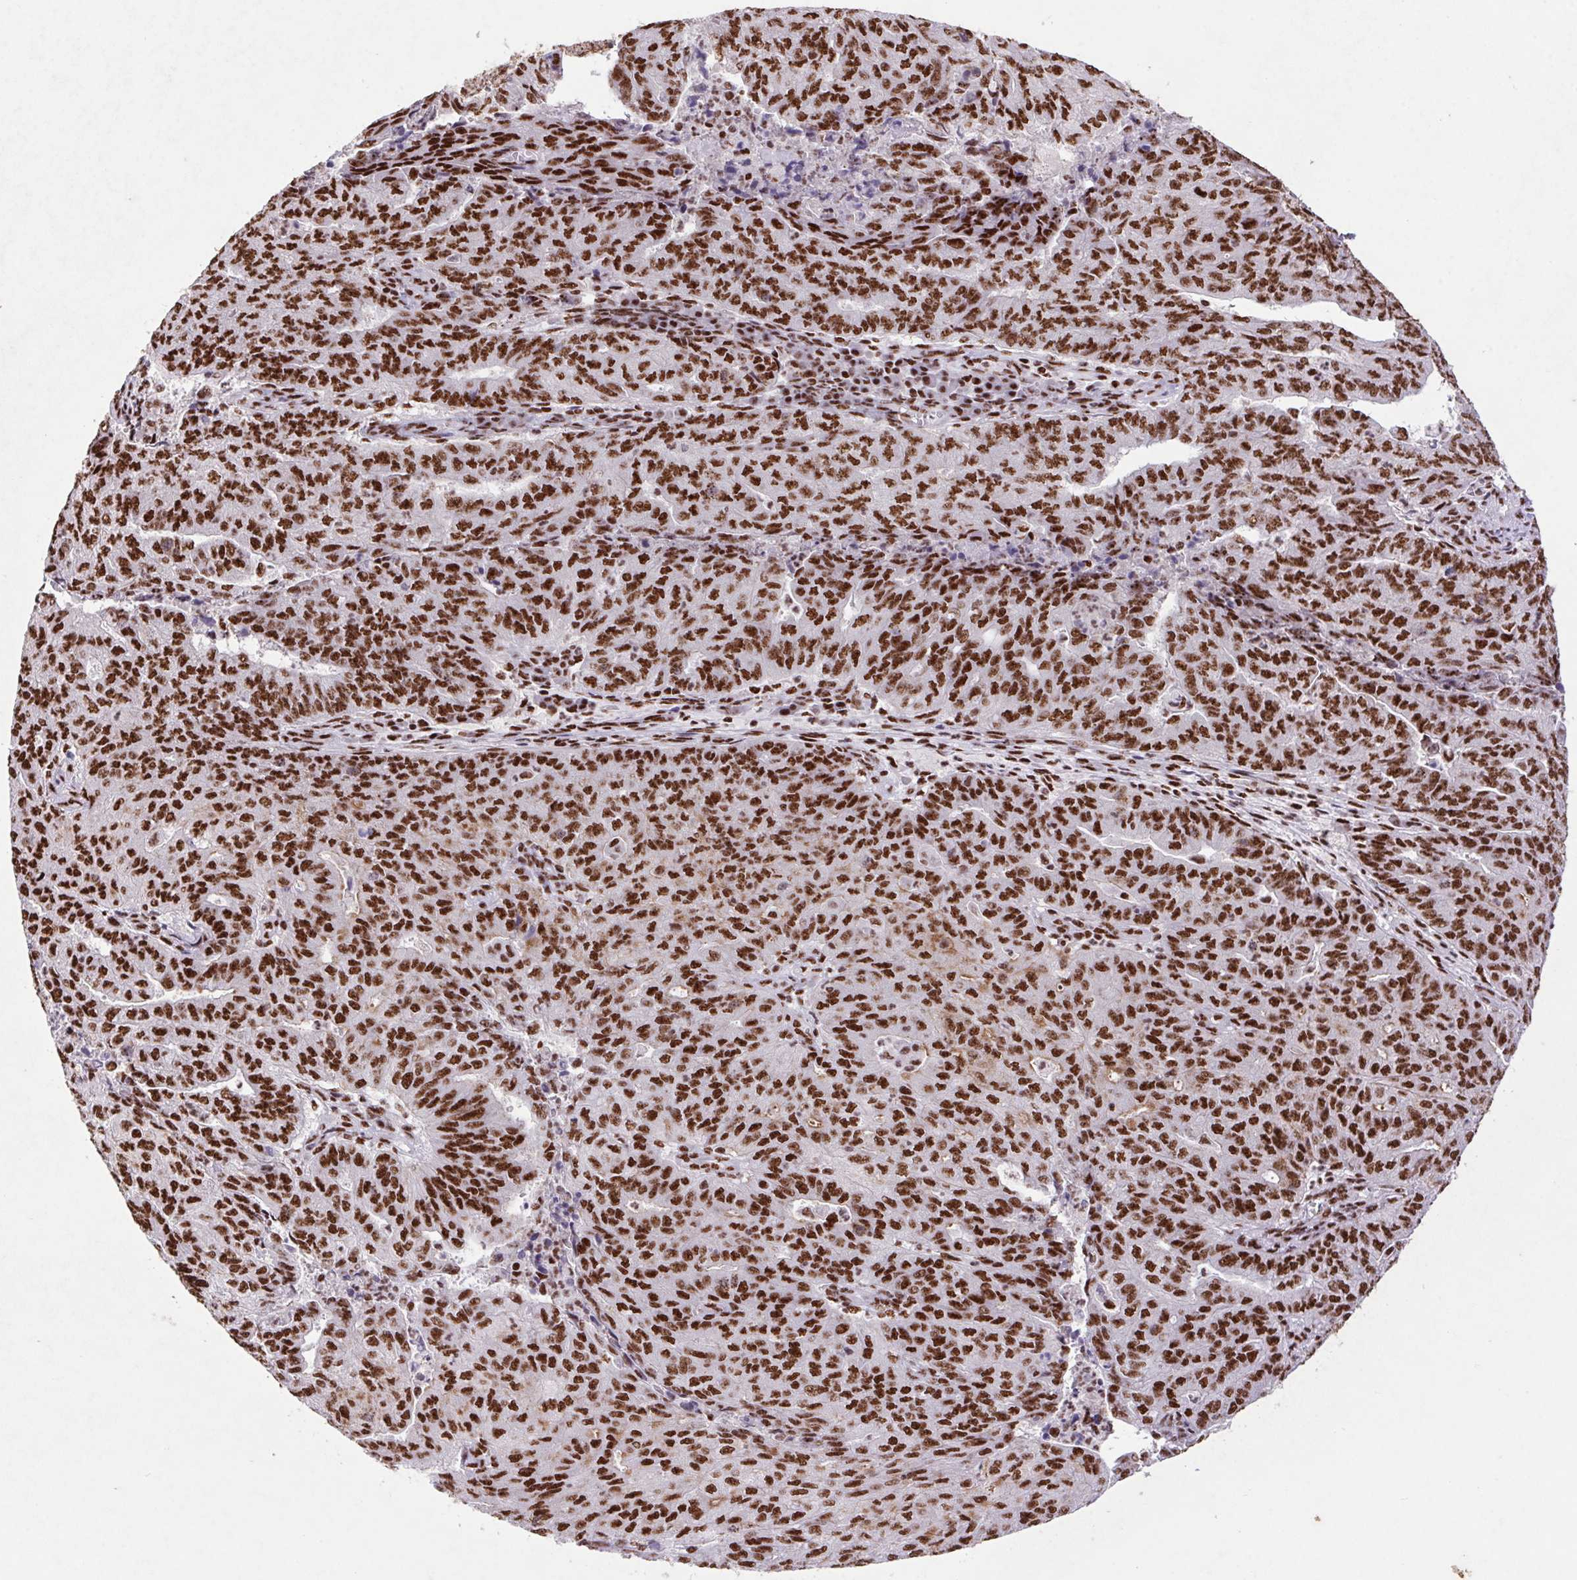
{"staining": {"intensity": "strong", "quantity": ">75%", "location": "nuclear"}, "tissue": "endometrial cancer", "cell_type": "Tumor cells", "image_type": "cancer", "snomed": [{"axis": "morphology", "description": "Adenocarcinoma, NOS"}, {"axis": "topography", "description": "Endometrium"}], "caption": "IHC staining of endometrial cancer (adenocarcinoma), which exhibits high levels of strong nuclear positivity in approximately >75% of tumor cells indicating strong nuclear protein expression. The staining was performed using DAB (brown) for protein detection and nuclei were counterstained in hematoxylin (blue).", "gene": "LDLRAD4", "patient": {"sex": "female", "age": 82}}